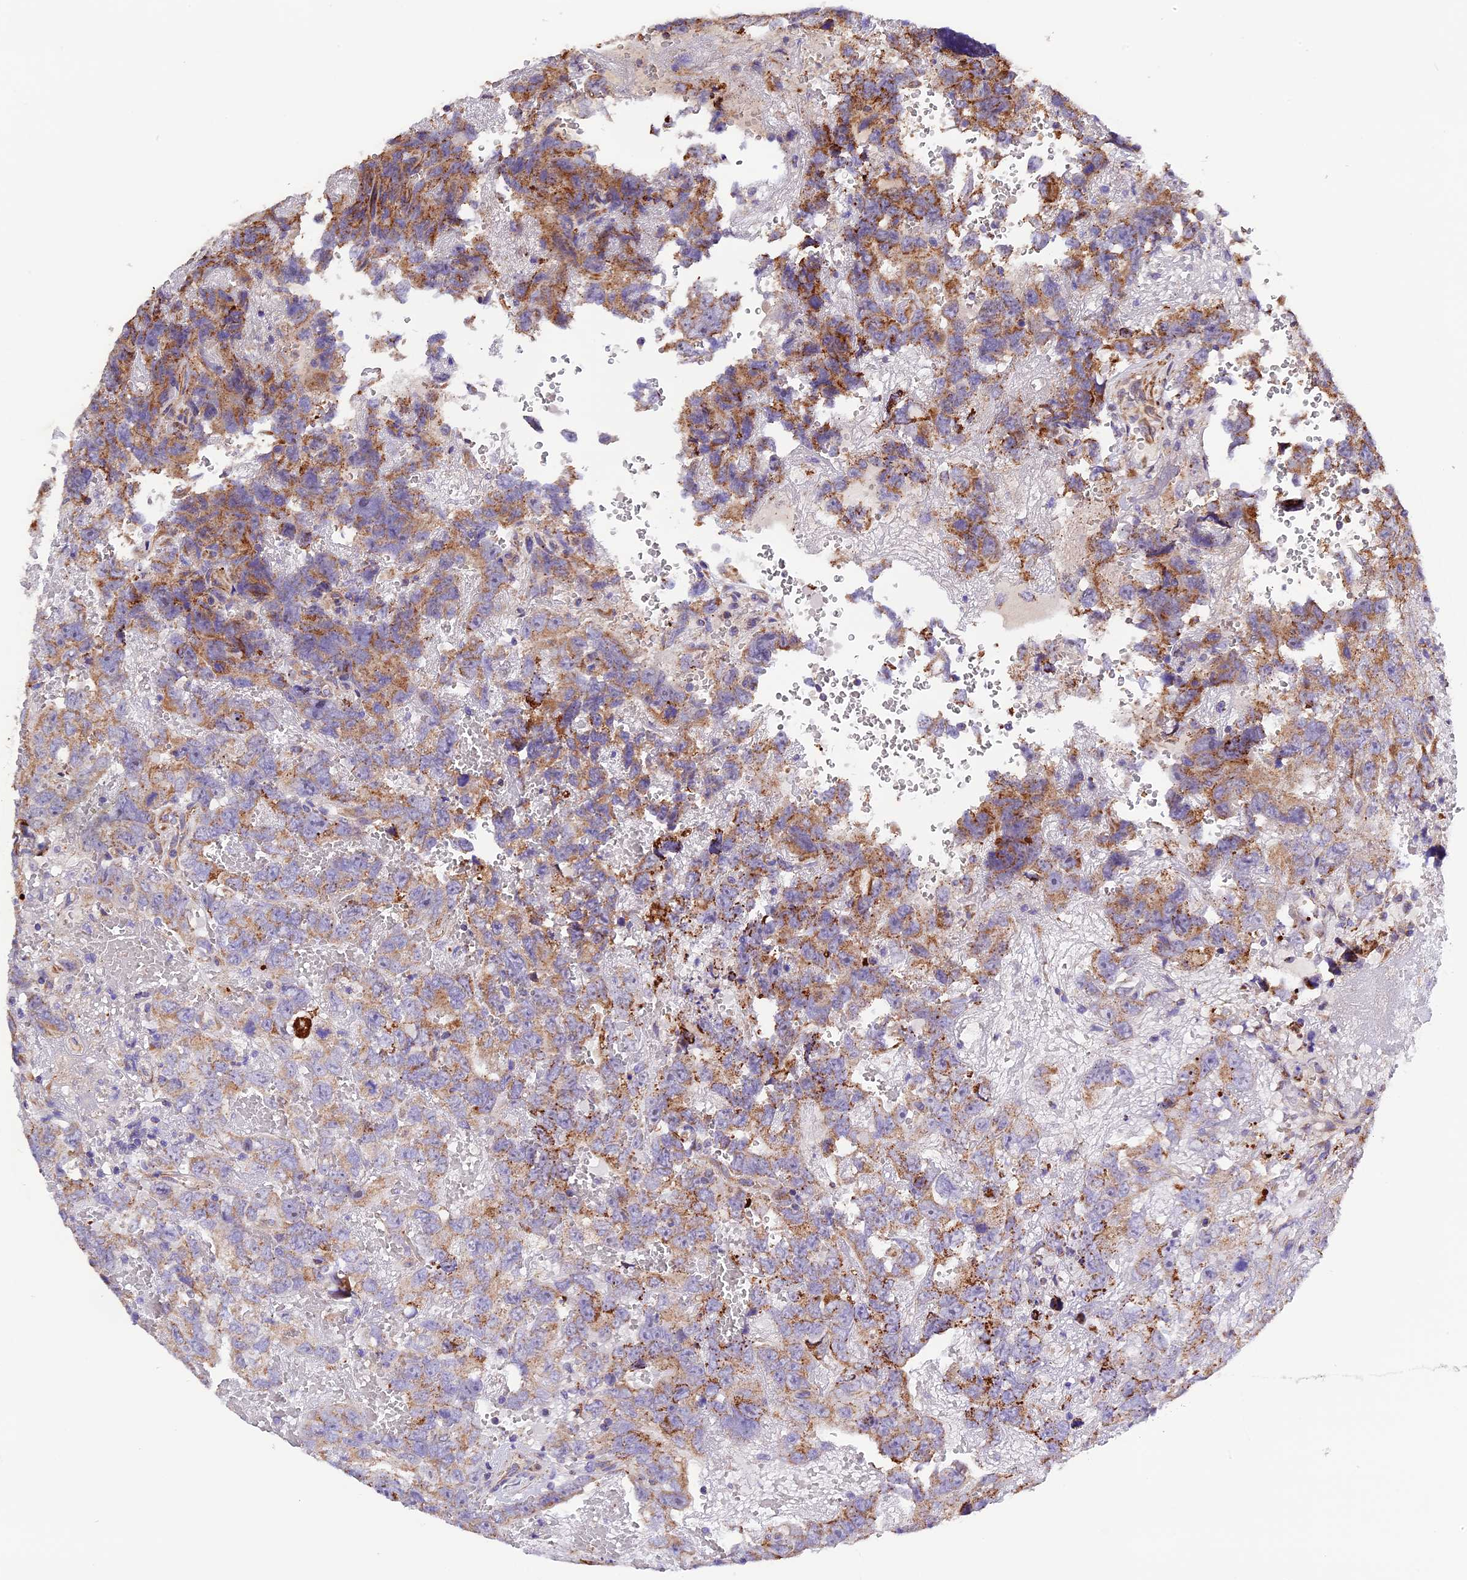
{"staining": {"intensity": "strong", "quantity": "25%-75%", "location": "cytoplasmic/membranous"}, "tissue": "testis cancer", "cell_type": "Tumor cells", "image_type": "cancer", "snomed": [{"axis": "morphology", "description": "Carcinoma, Embryonal, NOS"}, {"axis": "topography", "description": "Testis"}], "caption": "The image exhibits a brown stain indicating the presence of a protein in the cytoplasmic/membranous of tumor cells in testis cancer (embryonal carcinoma).", "gene": "METTL22", "patient": {"sex": "male", "age": 45}}